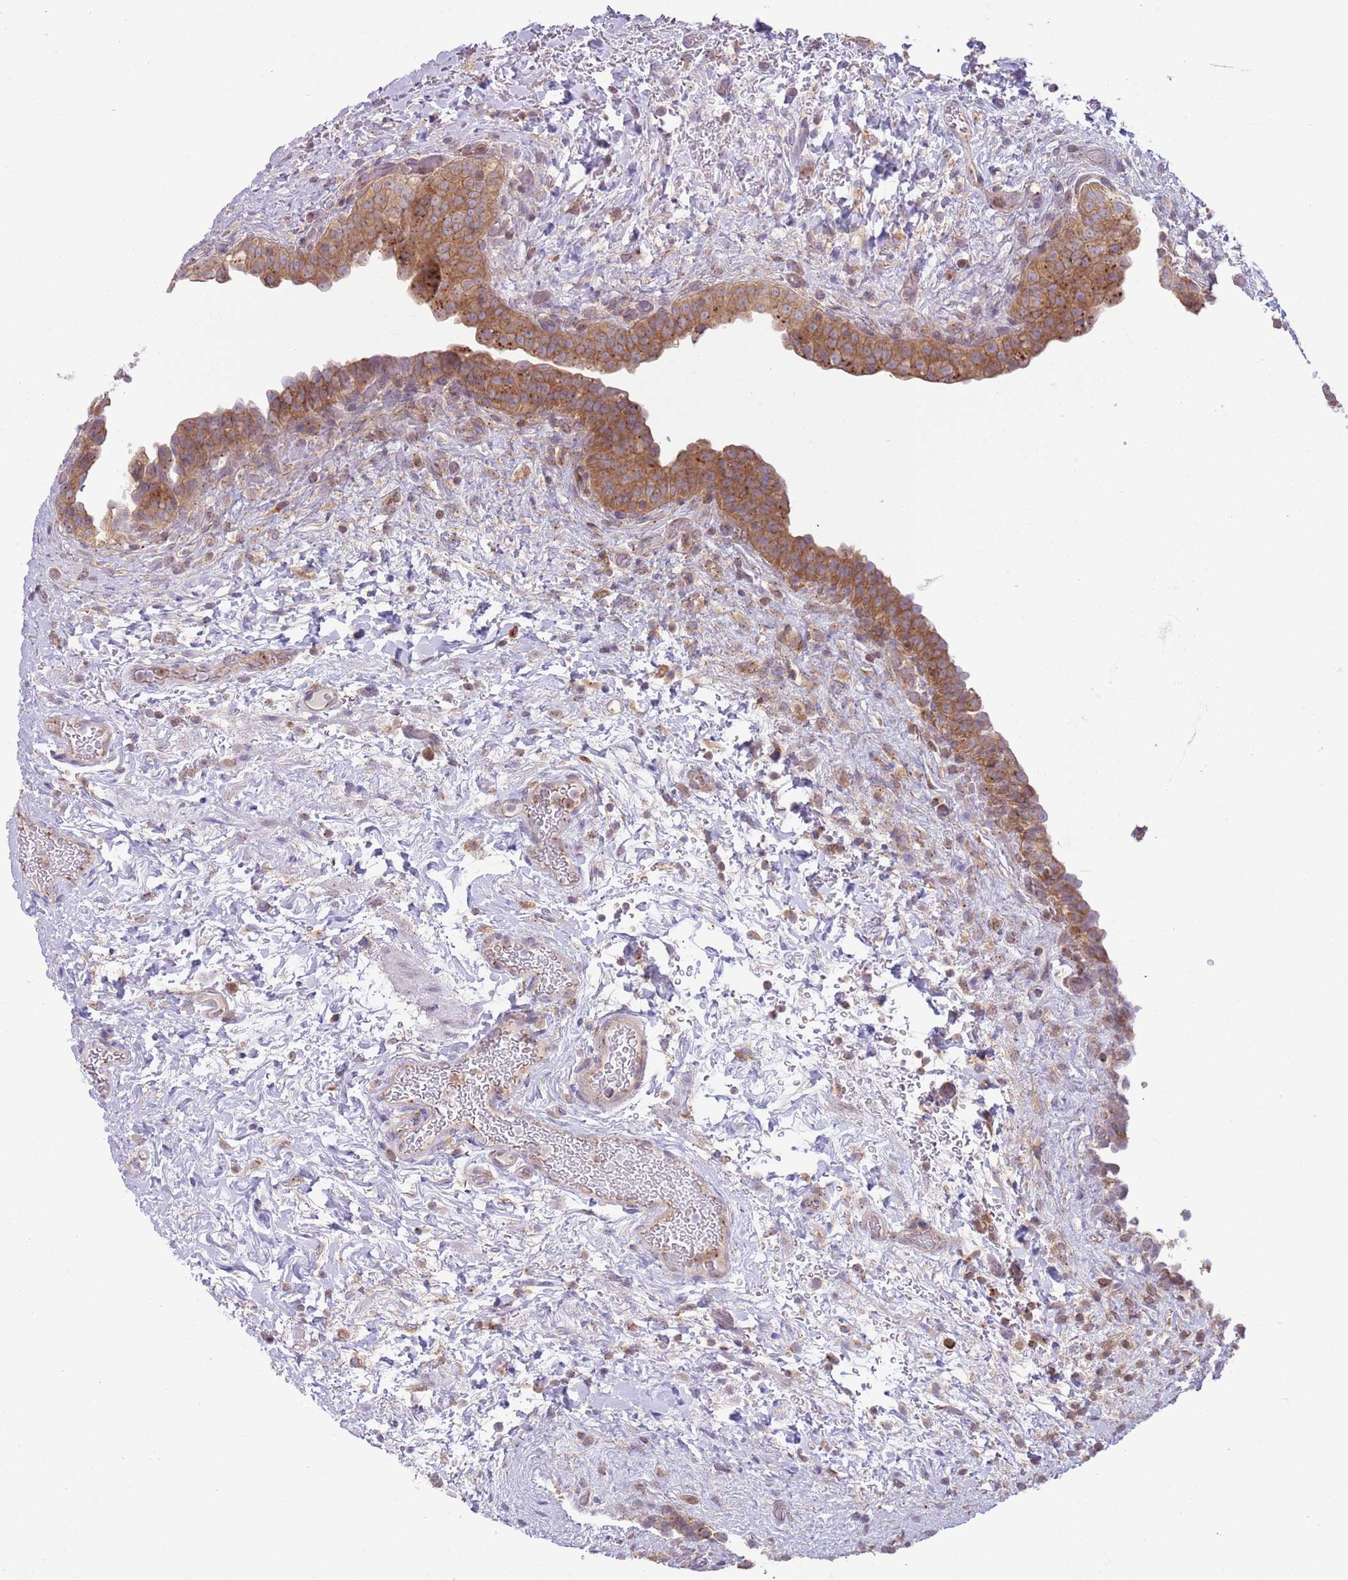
{"staining": {"intensity": "moderate", "quantity": ">75%", "location": "cytoplasmic/membranous"}, "tissue": "urinary bladder", "cell_type": "Urothelial cells", "image_type": "normal", "snomed": [{"axis": "morphology", "description": "Normal tissue, NOS"}, {"axis": "topography", "description": "Urinary bladder"}], "caption": "Protein analysis of normal urinary bladder shows moderate cytoplasmic/membranous staining in approximately >75% of urothelial cells.", "gene": "COPE", "patient": {"sex": "male", "age": 69}}